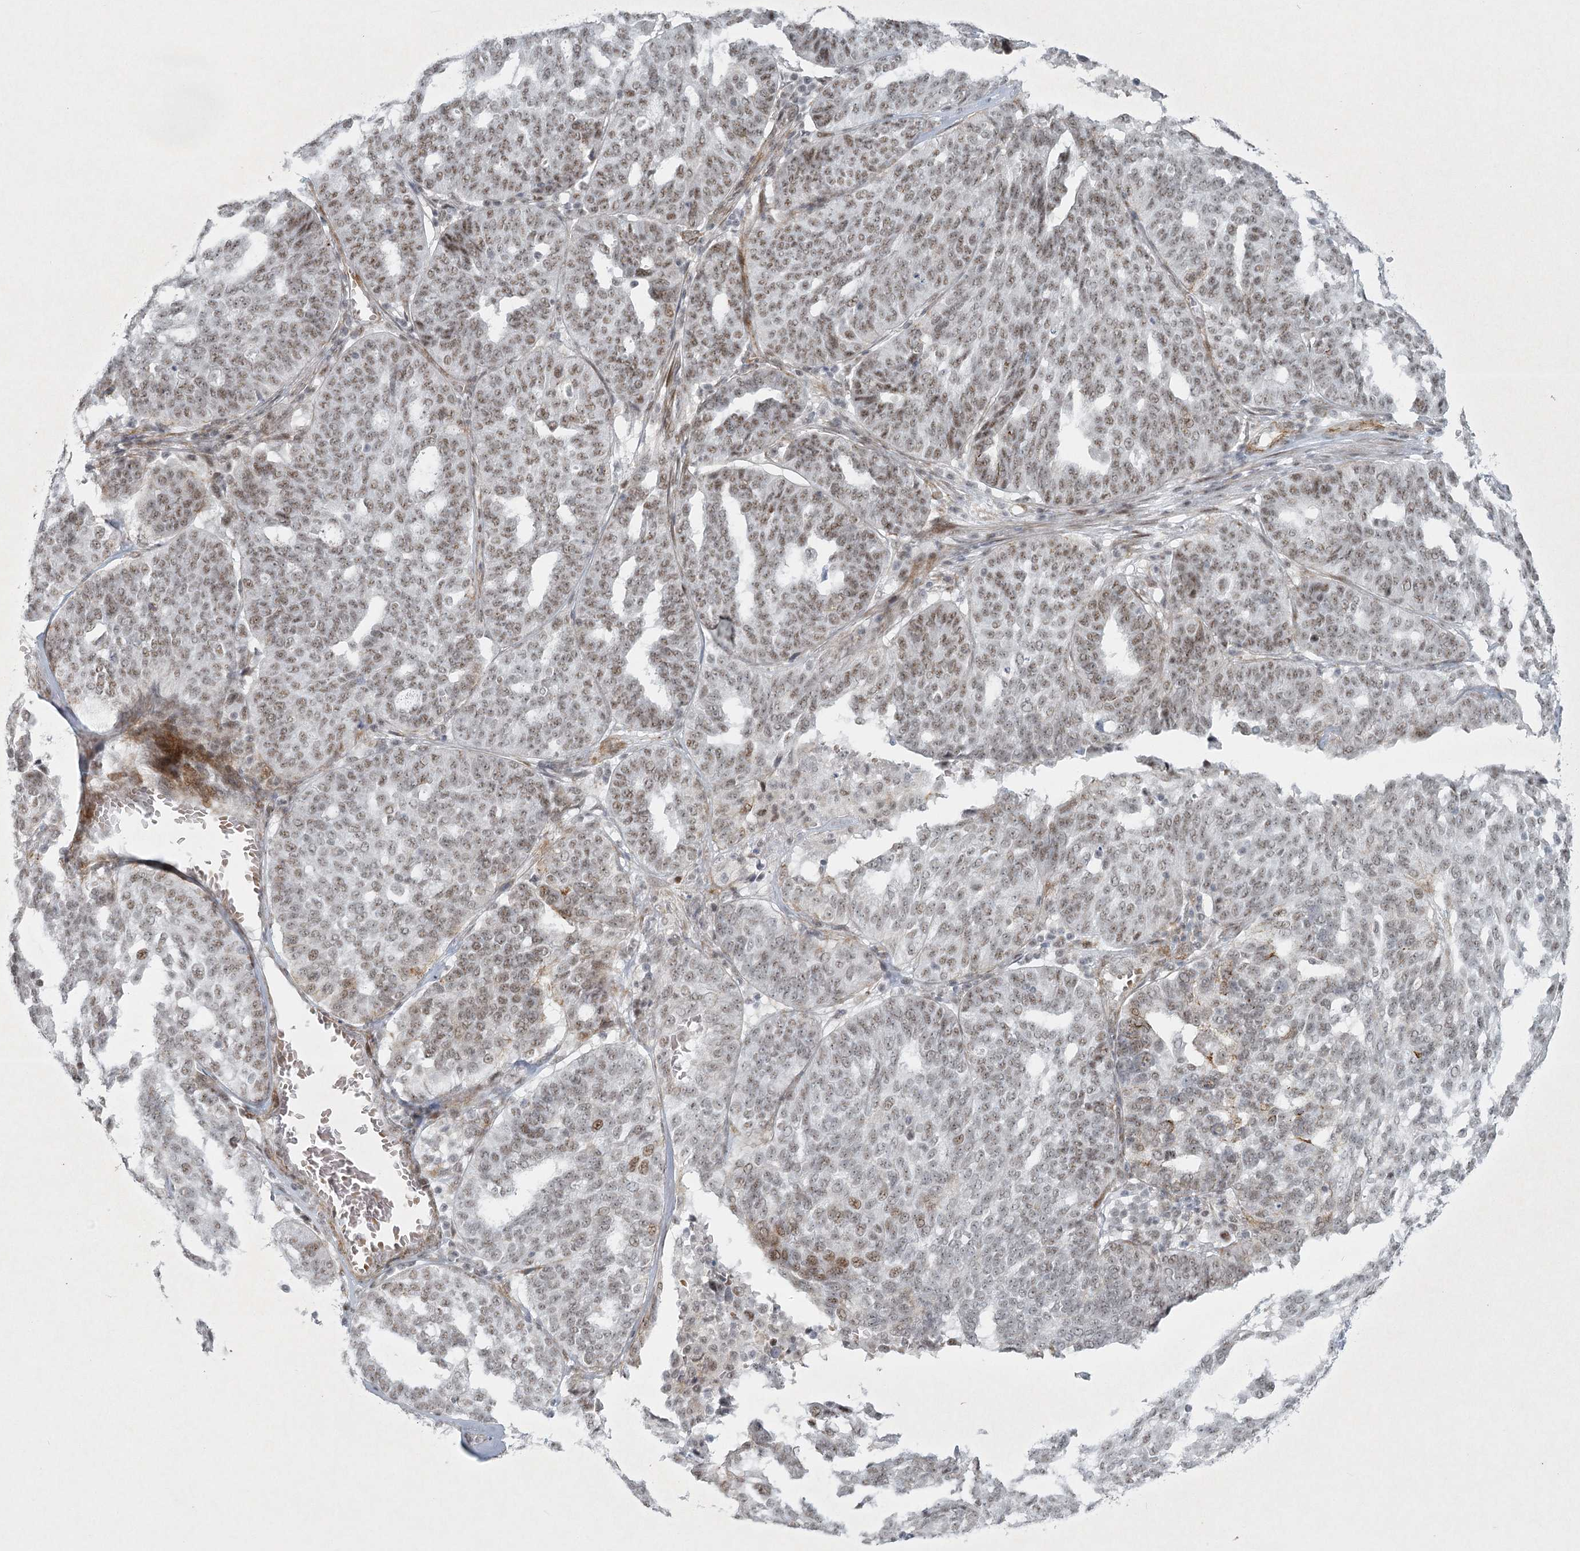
{"staining": {"intensity": "moderate", "quantity": ">75%", "location": "nuclear"}, "tissue": "ovarian cancer", "cell_type": "Tumor cells", "image_type": "cancer", "snomed": [{"axis": "morphology", "description": "Cystadenocarcinoma, serous, NOS"}, {"axis": "topography", "description": "Ovary"}], "caption": "Brown immunohistochemical staining in human ovarian cancer reveals moderate nuclear expression in approximately >75% of tumor cells.", "gene": "U2SURP", "patient": {"sex": "female", "age": 59}}